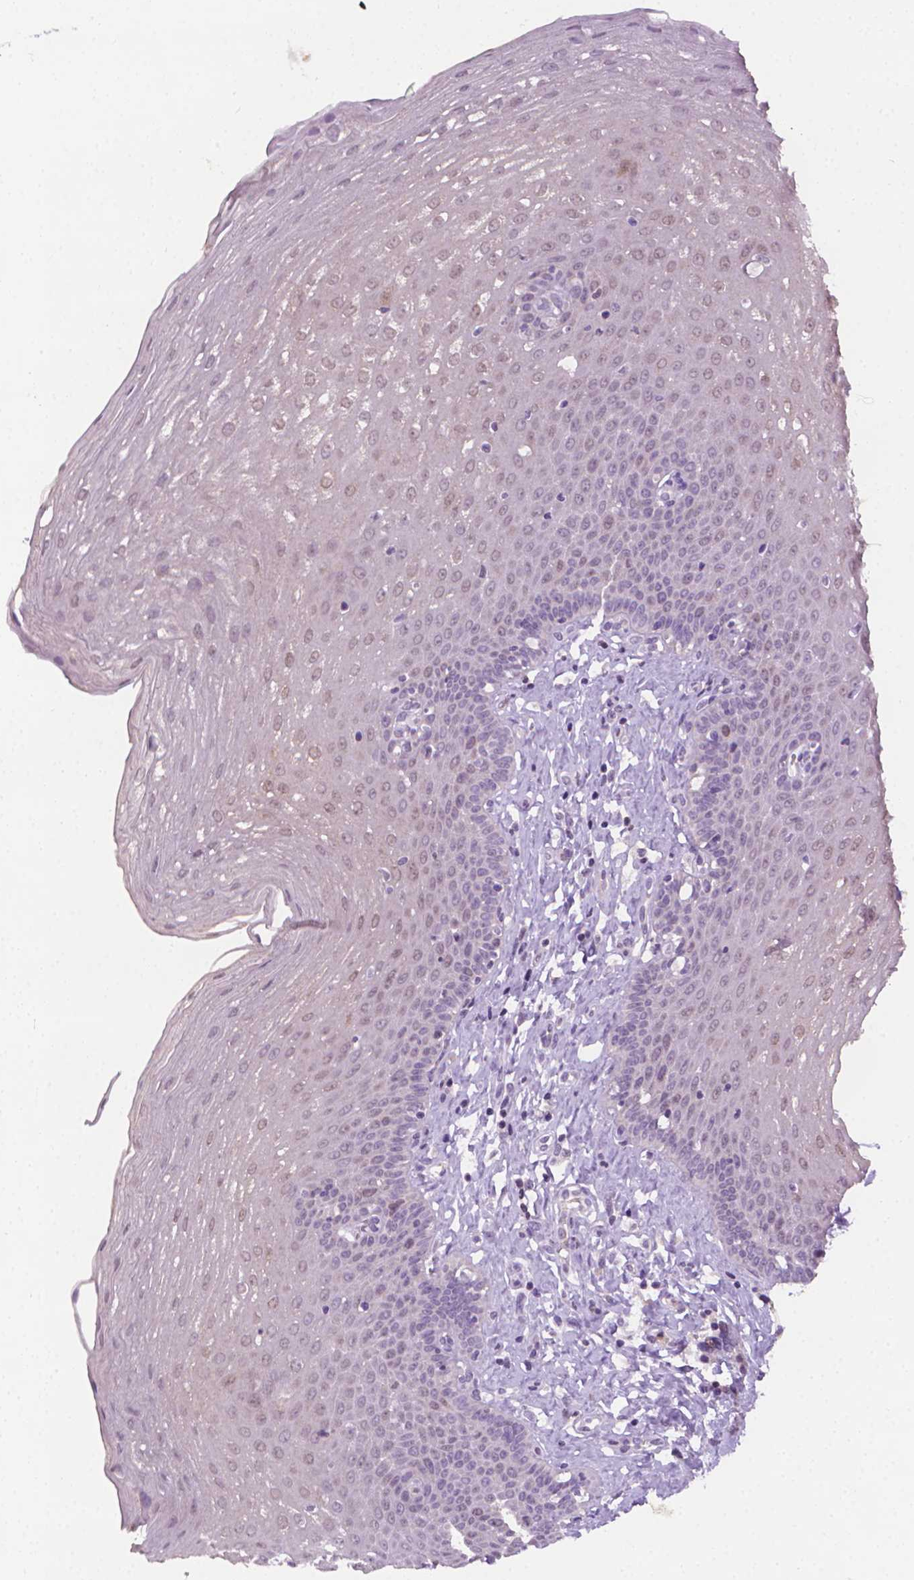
{"staining": {"intensity": "negative", "quantity": "none", "location": "none"}, "tissue": "esophagus", "cell_type": "Squamous epithelial cells", "image_type": "normal", "snomed": [{"axis": "morphology", "description": "Normal tissue, NOS"}, {"axis": "topography", "description": "Esophagus"}], "caption": "The histopathology image displays no staining of squamous epithelial cells in benign esophagus.", "gene": "CDKN2D", "patient": {"sex": "female", "age": 81}}